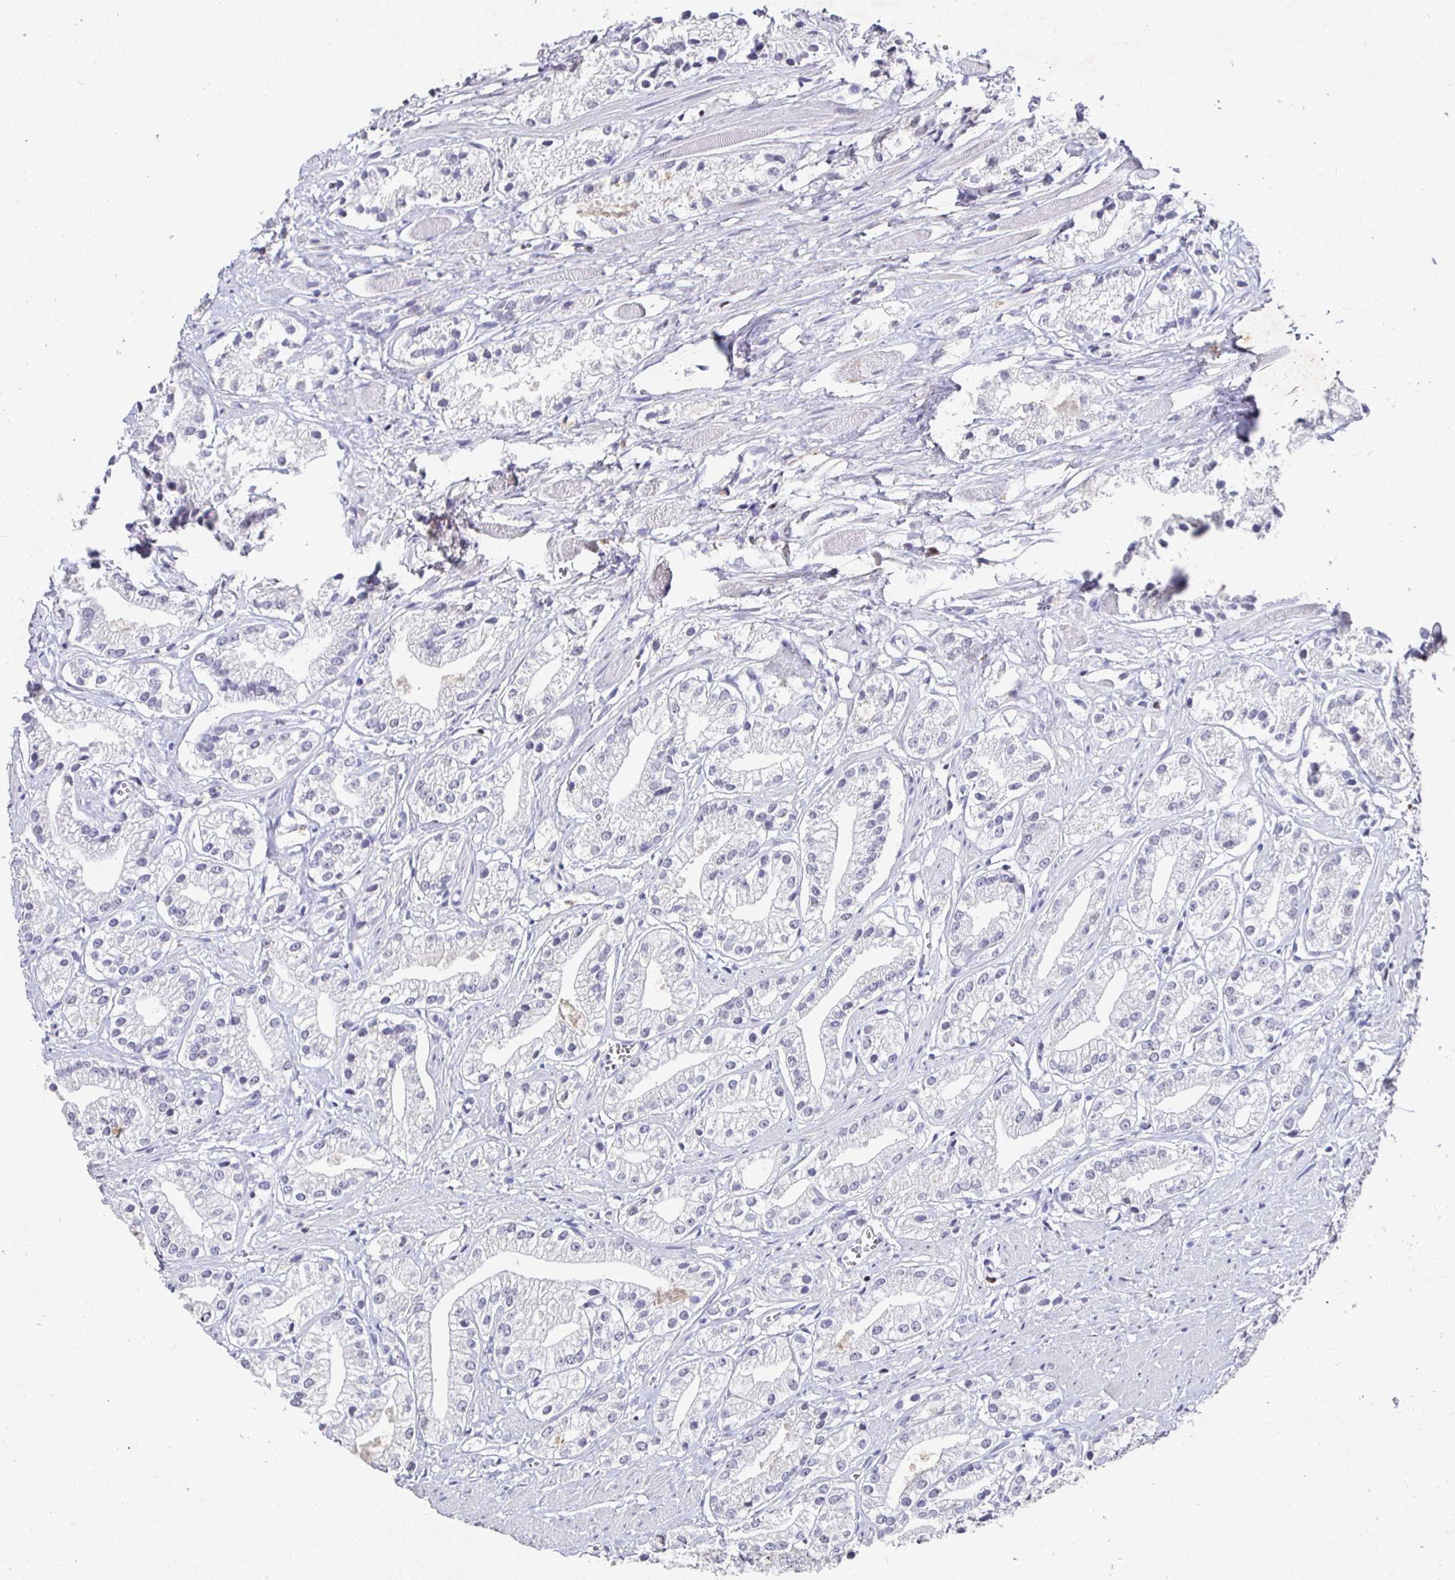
{"staining": {"intensity": "negative", "quantity": "none", "location": "none"}, "tissue": "prostate cancer", "cell_type": "Tumor cells", "image_type": "cancer", "snomed": [{"axis": "morphology", "description": "Adenocarcinoma, Low grade"}, {"axis": "topography", "description": "Prostate"}], "caption": "Immunohistochemistry image of prostate adenocarcinoma (low-grade) stained for a protein (brown), which exhibits no expression in tumor cells. The staining was performed using DAB (3,3'-diaminobenzidine) to visualize the protein expression in brown, while the nuclei were stained in blue with hematoxylin (Magnification: 20x).", "gene": "SATB1", "patient": {"sex": "male", "age": 69}}